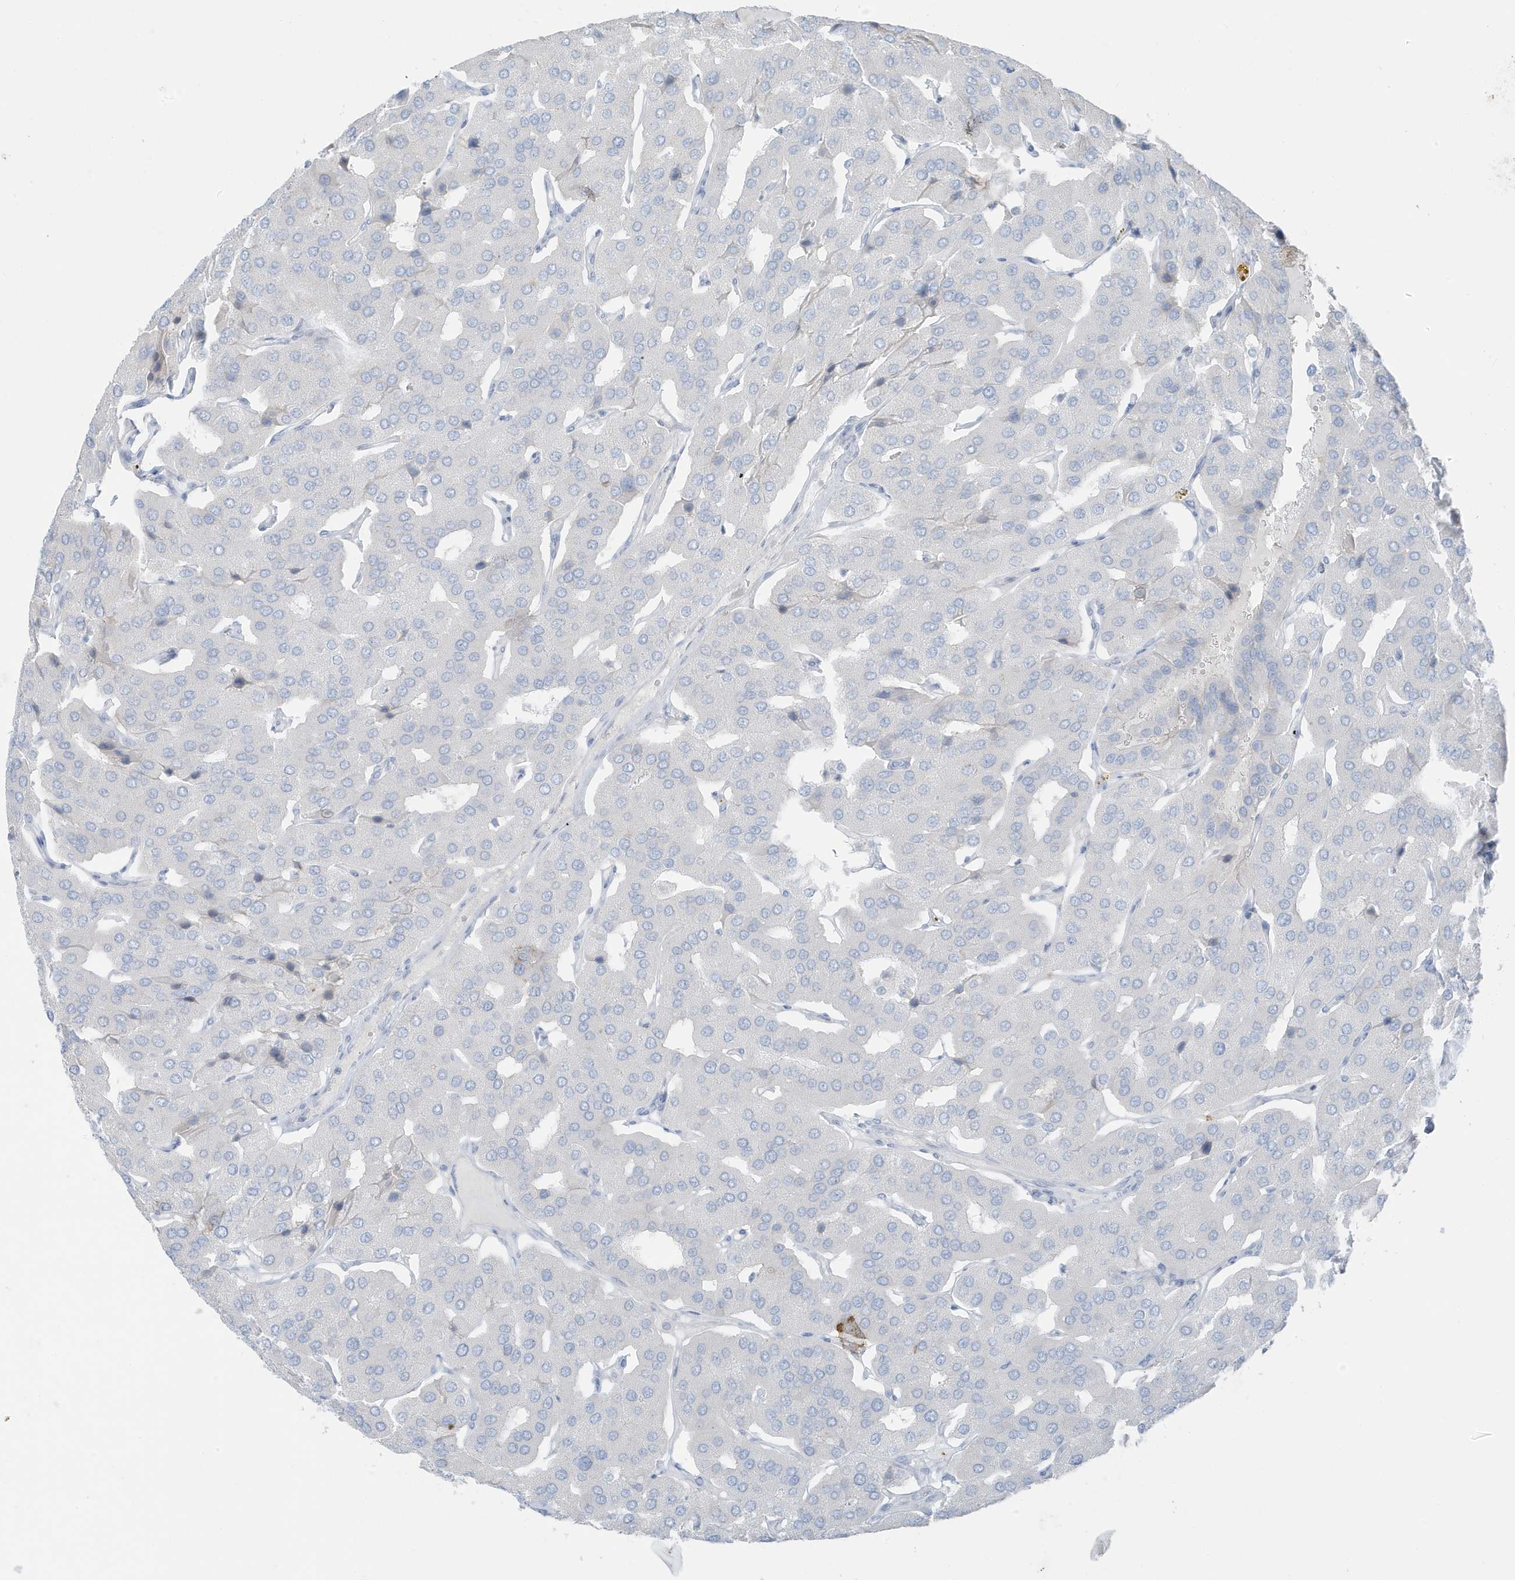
{"staining": {"intensity": "negative", "quantity": "none", "location": "none"}, "tissue": "parathyroid gland", "cell_type": "Glandular cells", "image_type": "normal", "snomed": [{"axis": "morphology", "description": "Normal tissue, NOS"}, {"axis": "morphology", "description": "Adenoma, NOS"}, {"axis": "topography", "description": "Parathyroid gland"}], "caption": "A high-resolution histopathology image shows immunohistochemistry (IHC) staining of unremarkable parathyroid gland, which demonstrates no significant positivity in glandular cells.", "gene": "ZFP64", "patient": {"sex": "female", "age": 86}}